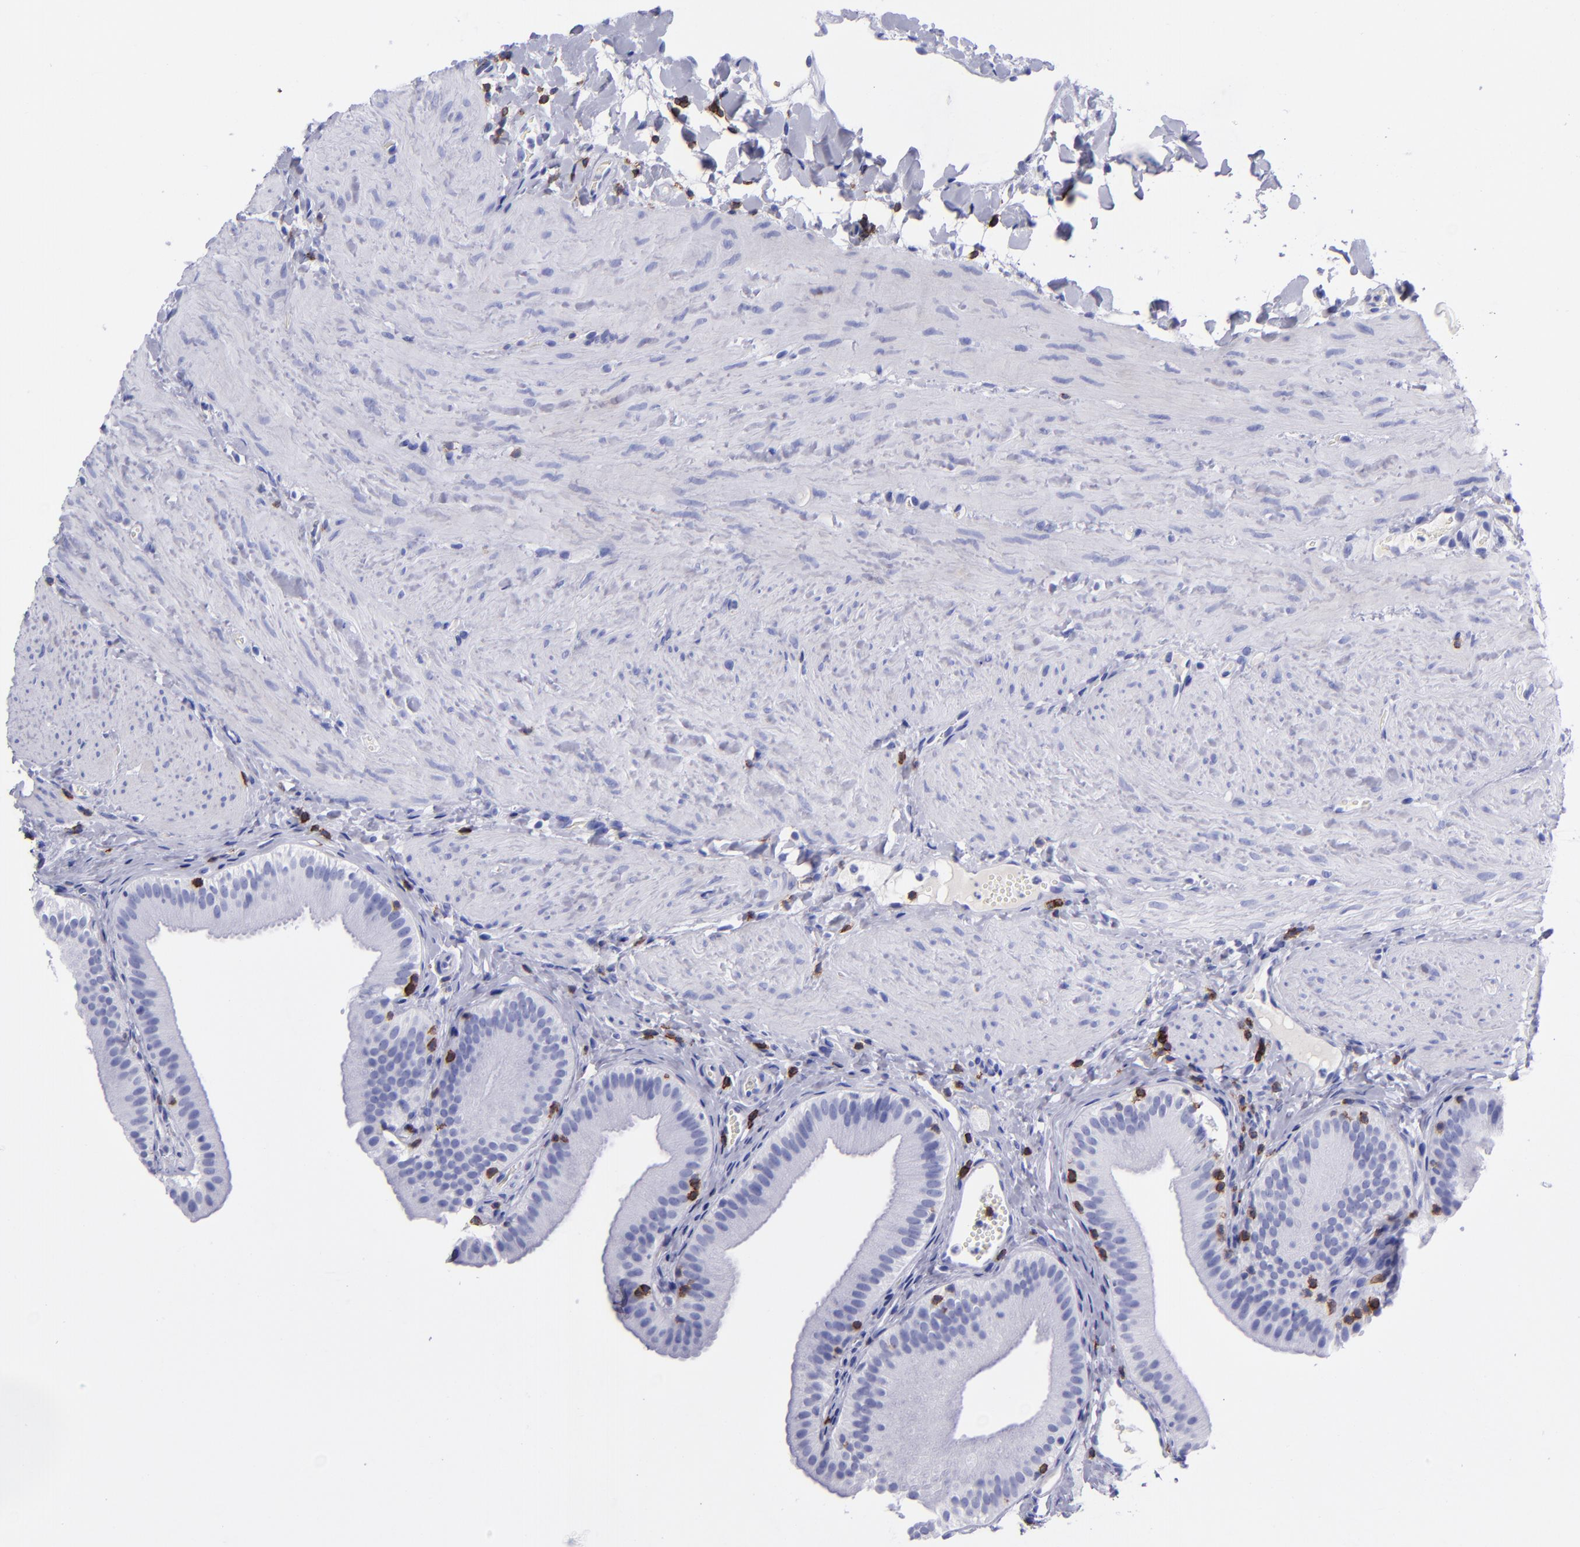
{"staining": {"intensity": "negative", "quantity": "none", "location": "none"}, "tissue": "gallbladder", "cell_type": "Glandular cells", "image_type": "normal", "snomed": [{"axis": "morphology", "description": "Normal tissue, NOS"}, {"axis": "topography", "description": "Gallbladder"}], "caption": "Normal gallbladder was stained to show a protein in brown. There is no significant expression in glandular cells. Nuclei are stained in blue.", "gene": "CD6", "patient": {"sex": "female", "age": 24}}